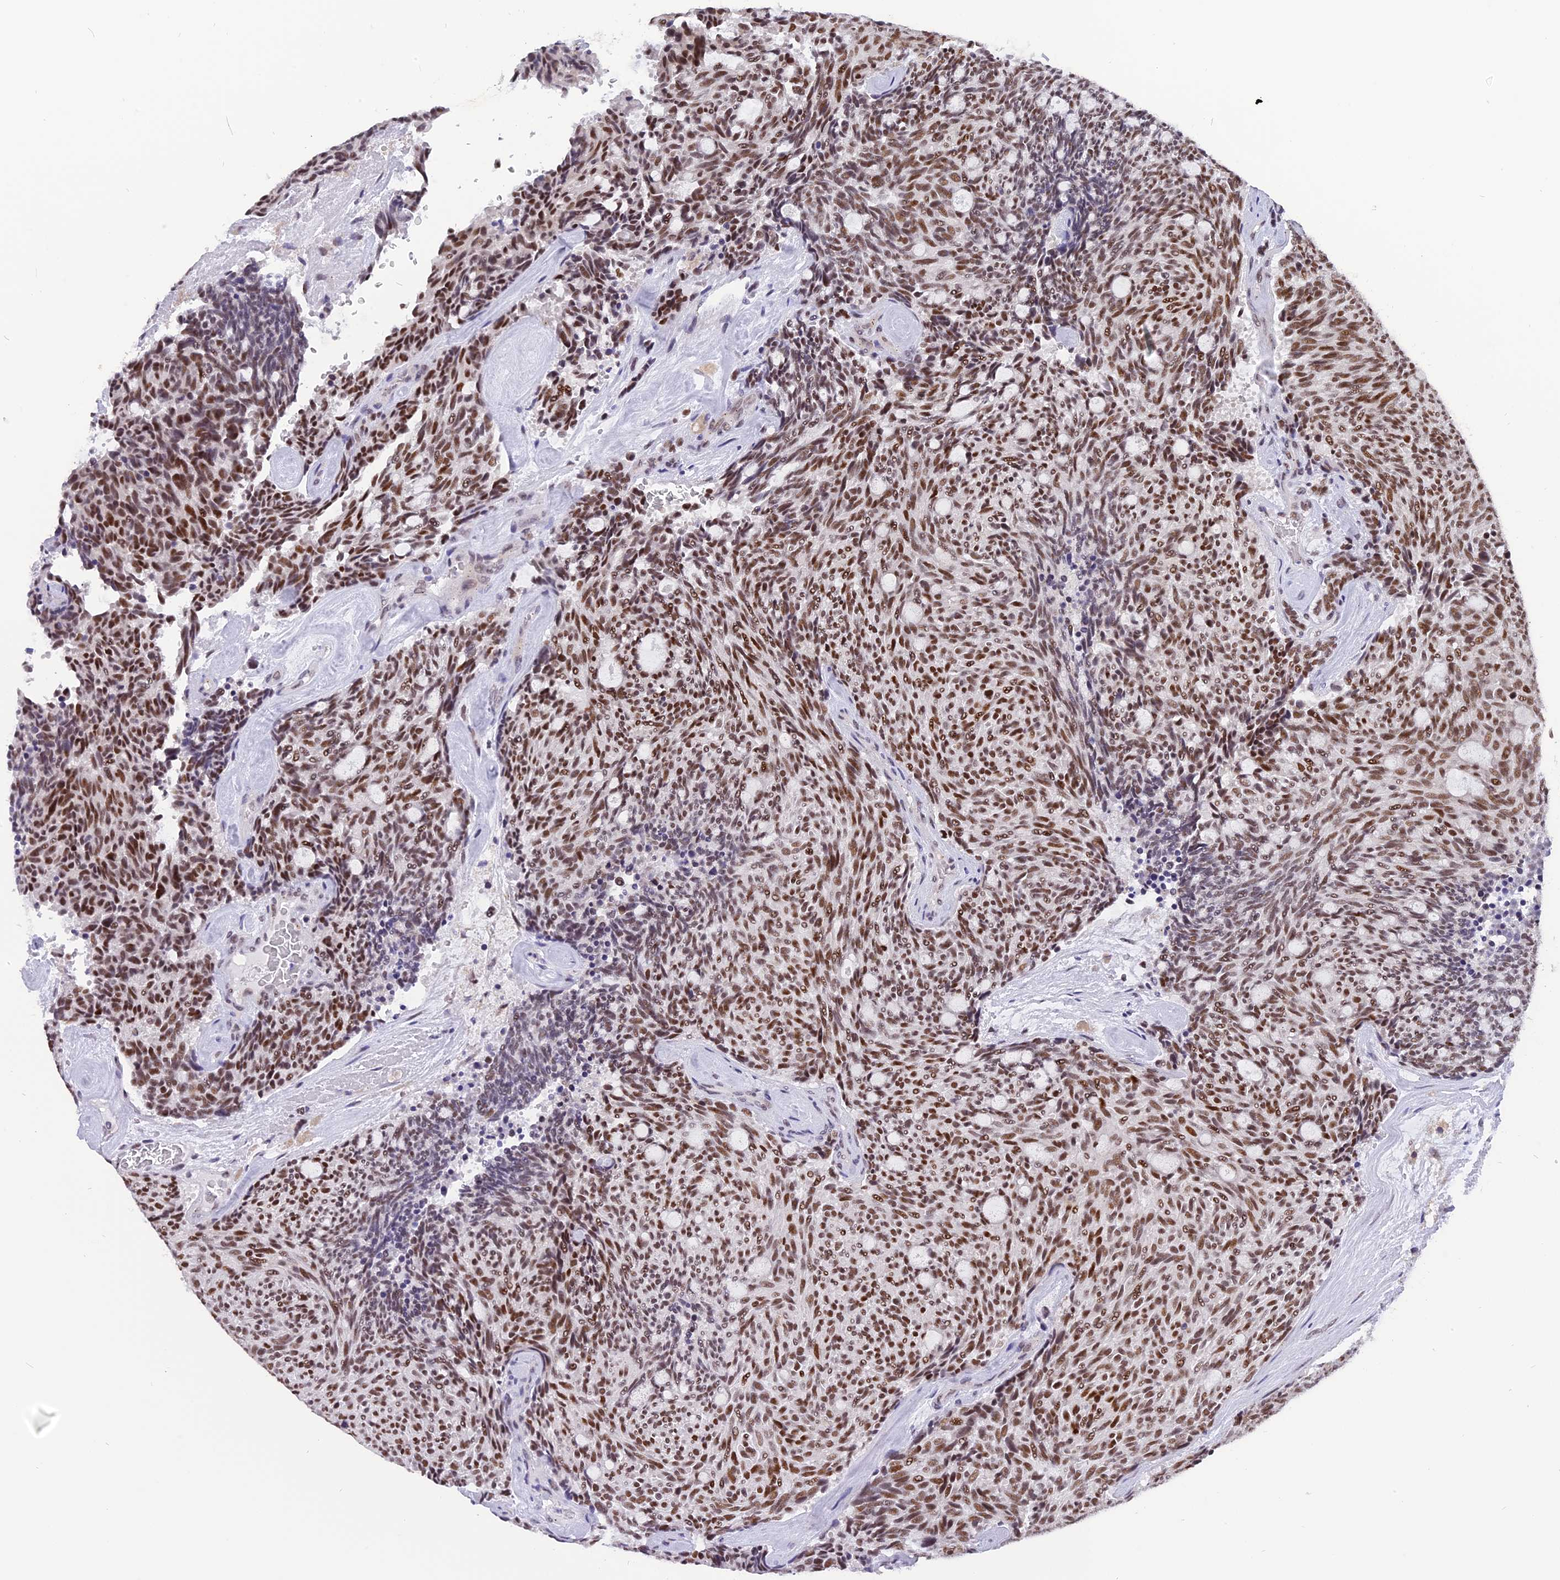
{"staining": {"intensity": "moderate", "quantity": ">75%", "location": "nuclear"}, "tissue": "carcinoid", "cell_type": "Tumor cells", "image_type": "cancer", "snomed": [{"axis": "morphology", "description": "Carcinoid, malignant, NOS"}, {"axis": "topography", "description": "Pancreas"}], "caption": "Protein expression analysis of human malignant carcinoid reveals moderate nuclear expression in approximately >75% of tumor cells.", "gene": "IRF2BP1", "patient": {"sex": "female", "age": 54}}